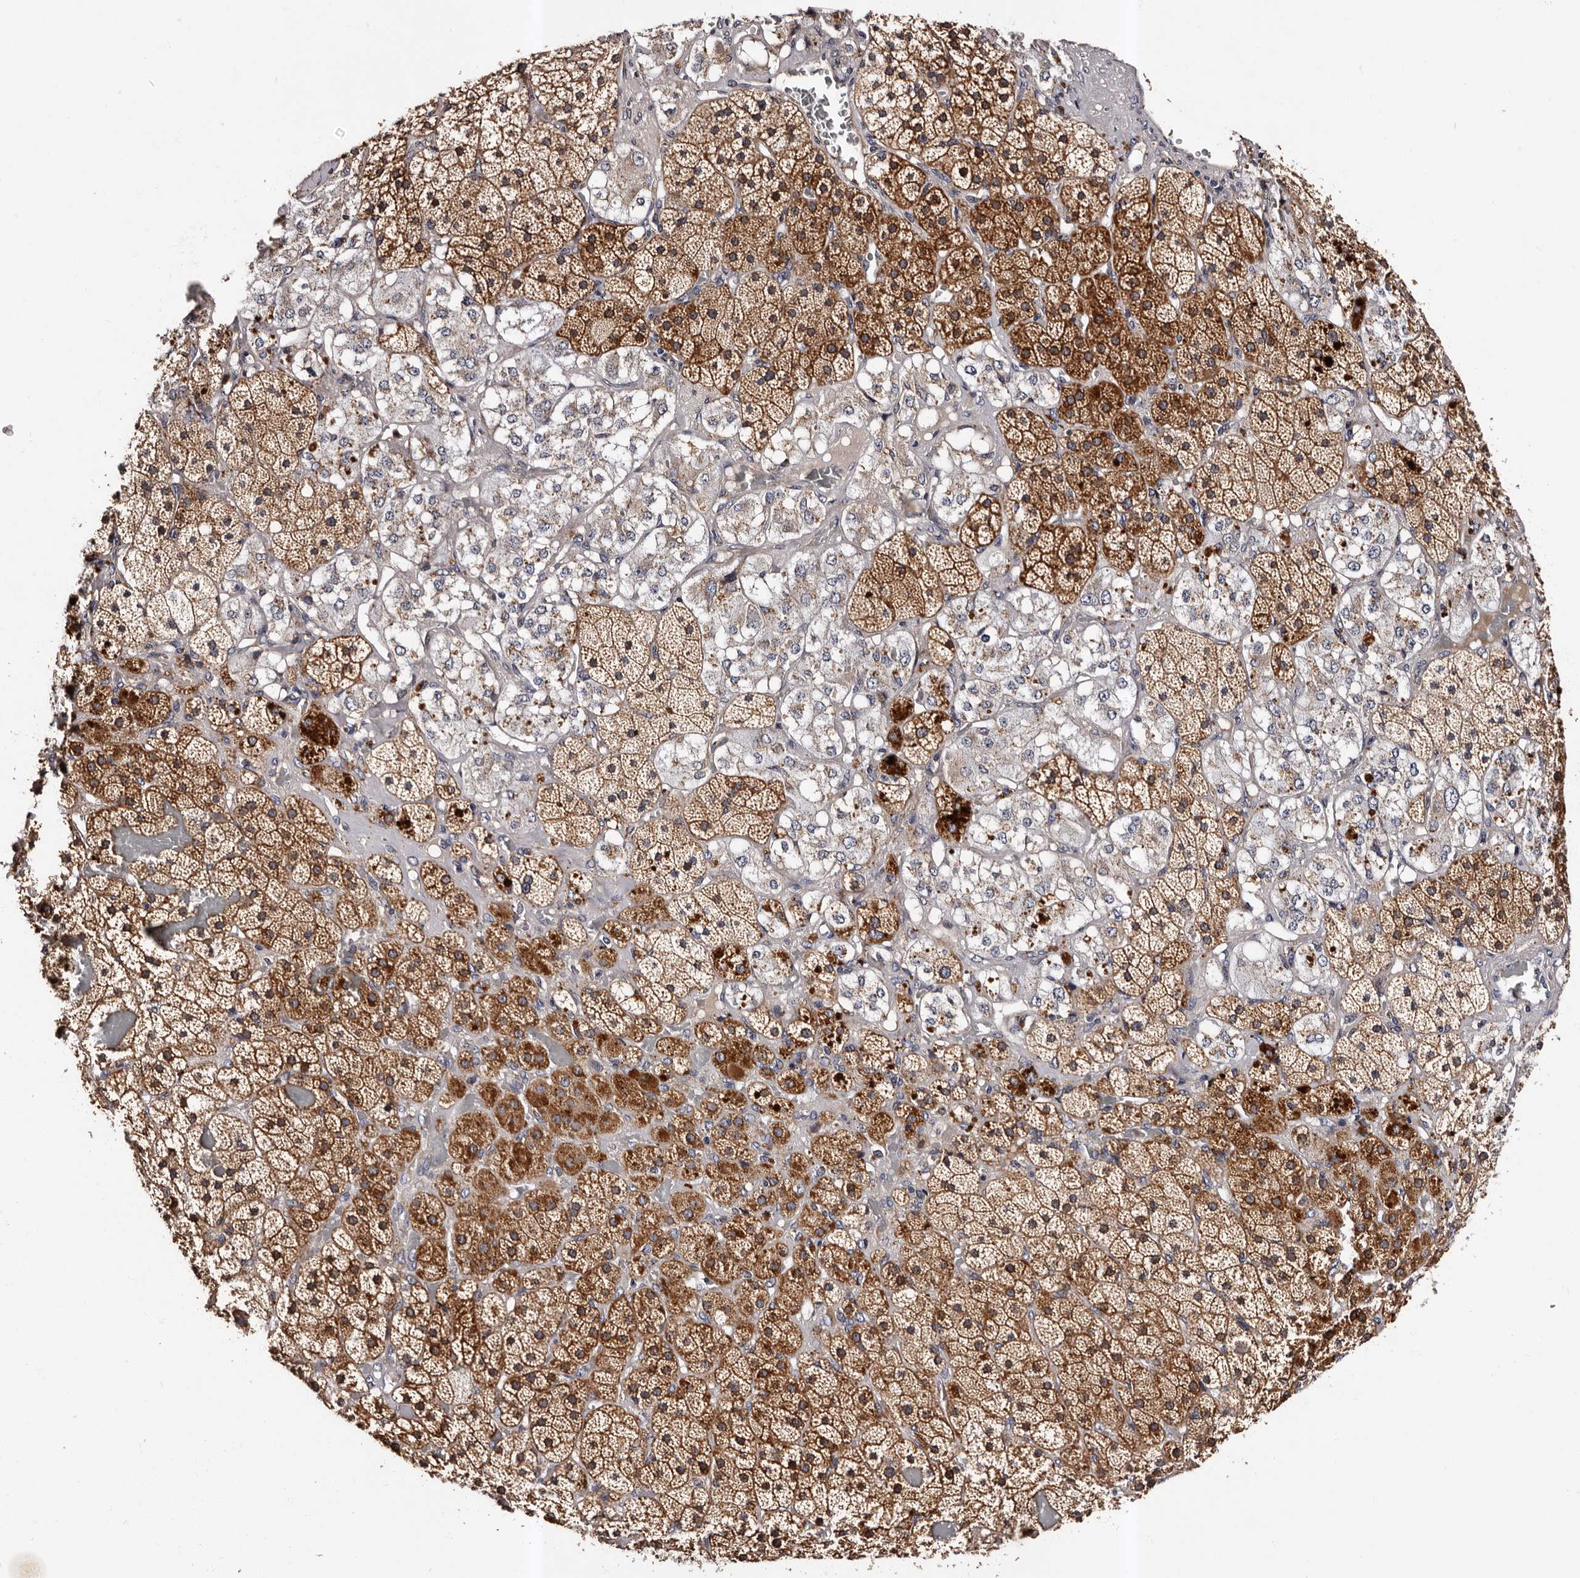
{"staining": {"intensity": "strong", "quantity": ">75%", "location": "cytoplasmic/membranous"}, "tissue": "adrenal gland", "cell_type": "Glandular cells", "image_type": "normal", "snomed": [{"axis": "morphology", "description": "Normal tissue, NOS"}, {"axis": "topography", "description": "Adrenal gland"}], "caption": "IHC staining of benign adrenal gland, which shows high levels of strong cytoplasmic/membranous expression in approximately >75% of glandular cells indicating strong cytoplasmic/membranous protein expression. The staining was performed using DAB (brown) for protein detection and nuclei were counterstained in hematoxylin (blue).", "gene": "ADCK5", "patient": {"sex": "male", "age": 57}}